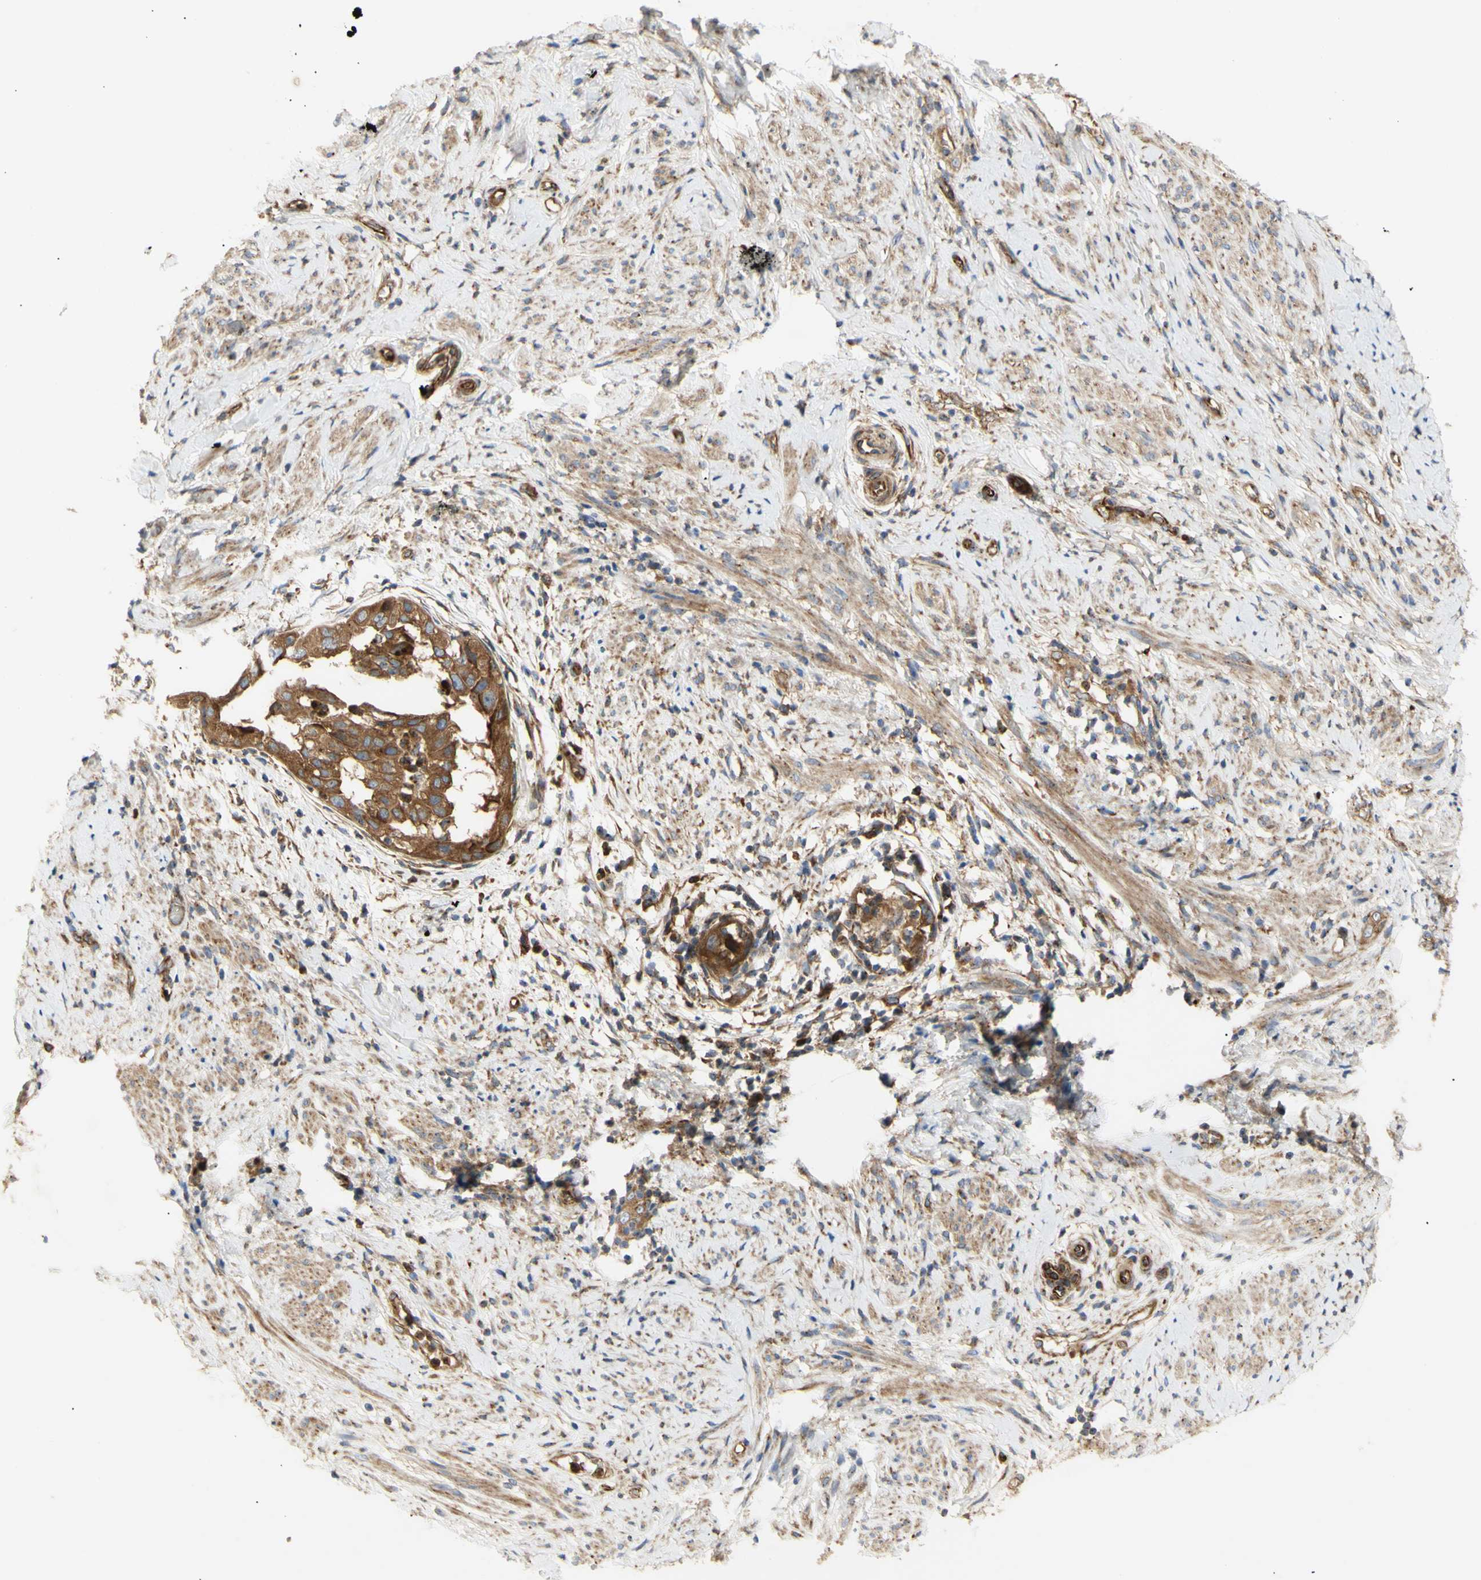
{"staining": {"intensity": "strong", "quantity": ">75%", "location": "cytoplasmic/membranous"}, "tissue": "endometrial cancer", "cell_type": "Tumor cells", "image_type": "cancer", "snomed": [{"axis": "morphology", "description": "Adenocarcinoma, NOS"}, {"axis": "topography", "description": "Endometrium"}], "caption": "A high-resolution micrograph shows immunohistochemistry (IHC) staining of endometrial adenocarcinoma, which displays strong cytoplasmic/membranous expression in approximately >75% of tumor cells.", "gene": "TUBG2", "patient": {"sex": "female", "age": 85}}